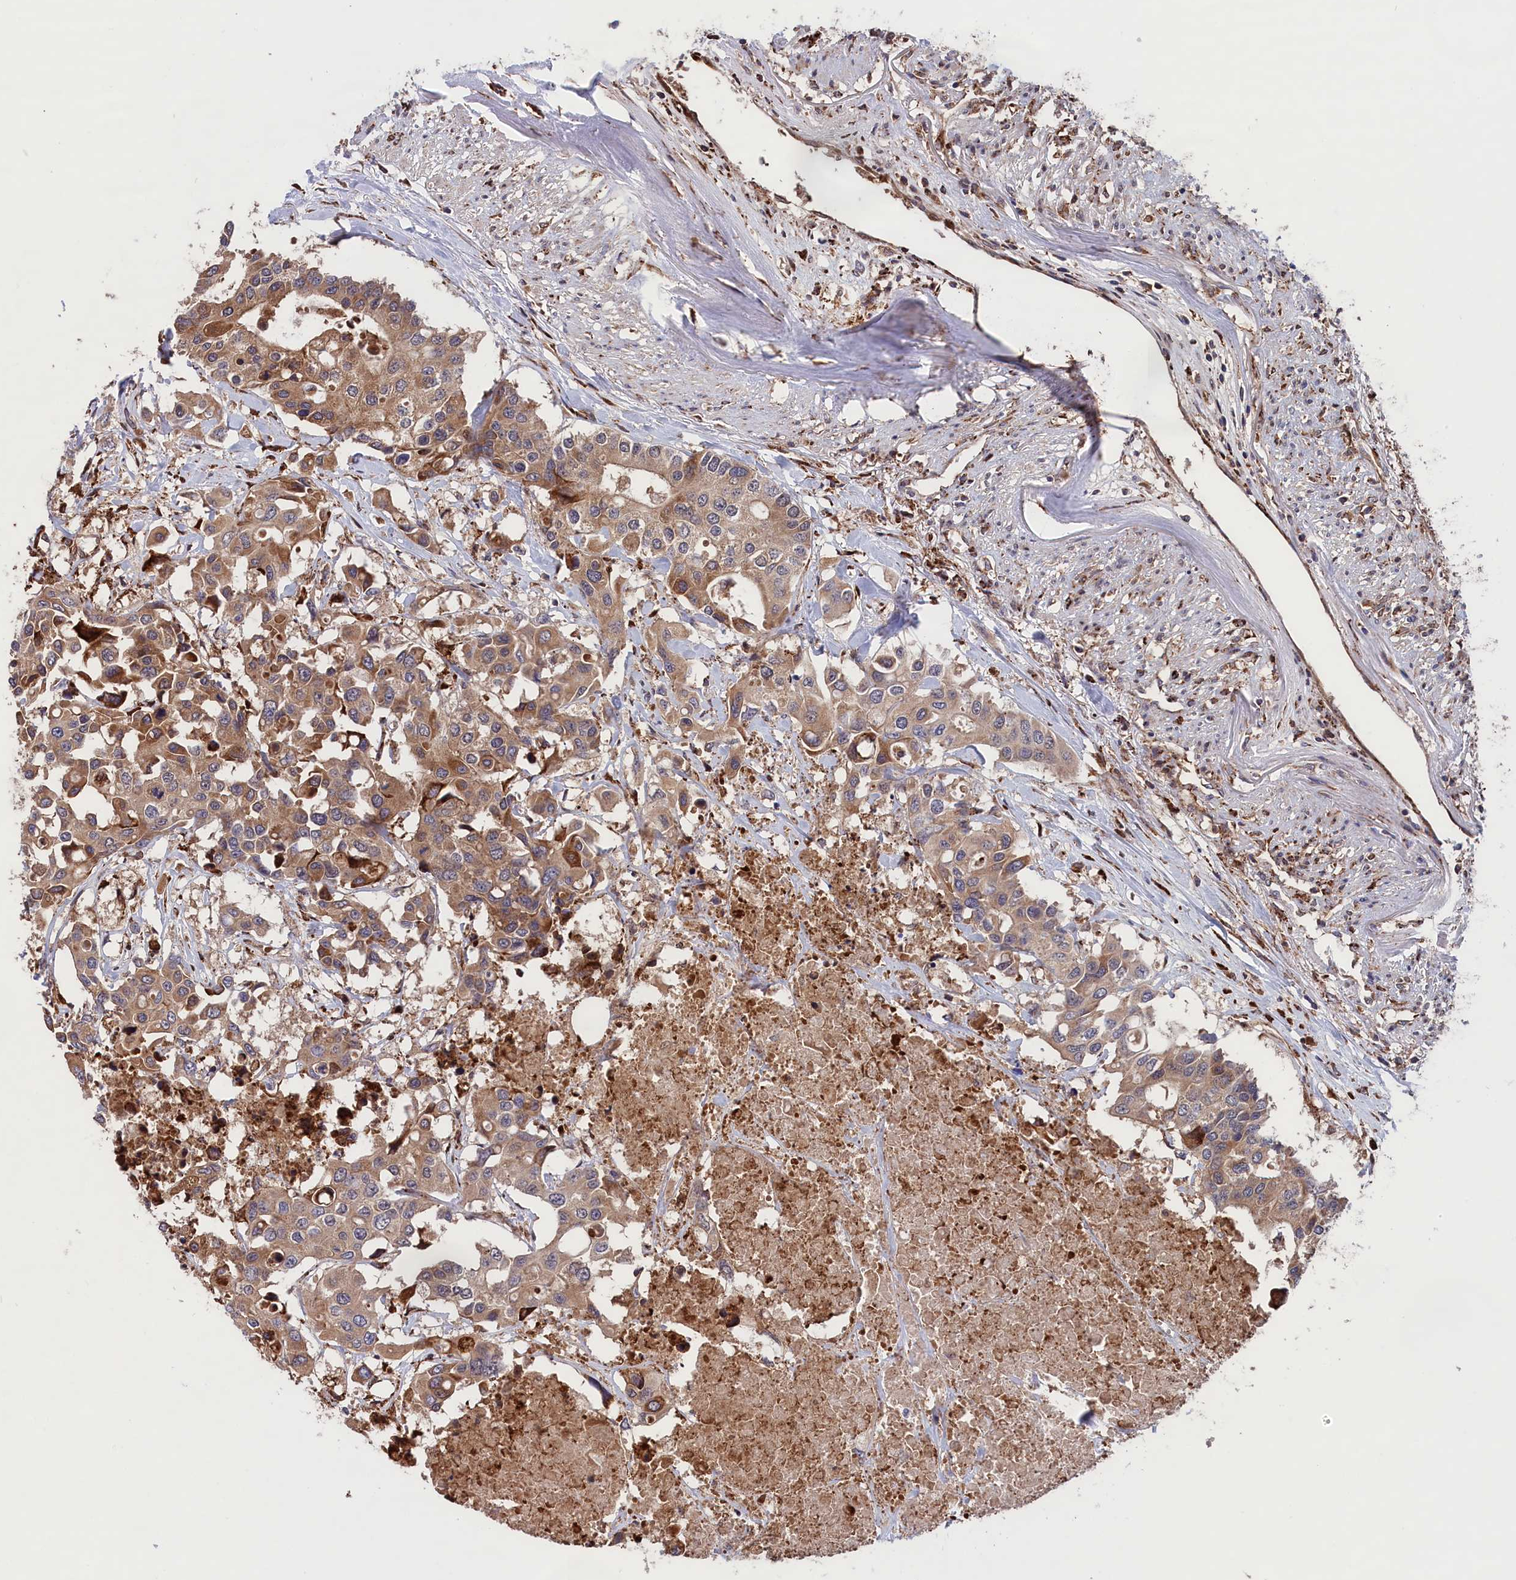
{"staining": {"intensity": "moderate", "quantity": ">75%", "location": "cytoplasmic/membranous"}, "tissue": "colorectal cancer", "cell_type": "Tumor cells", "image_type": "cancer", "snomed": [{"axis": "morphology", "description": "Adenocarcinoma, NOS"}, {"axis": "topography", "description": "Colon"}], "caption": "The photomicrograph reveals immunohistochemical staining of colorectal adenocarcinoma. There is moderate cytoplasmic/membranous positivity is identified in about >75% of tumor cells.", "gene": "PLA2G4C", "patient": {"sex": "male", "age": 77}}